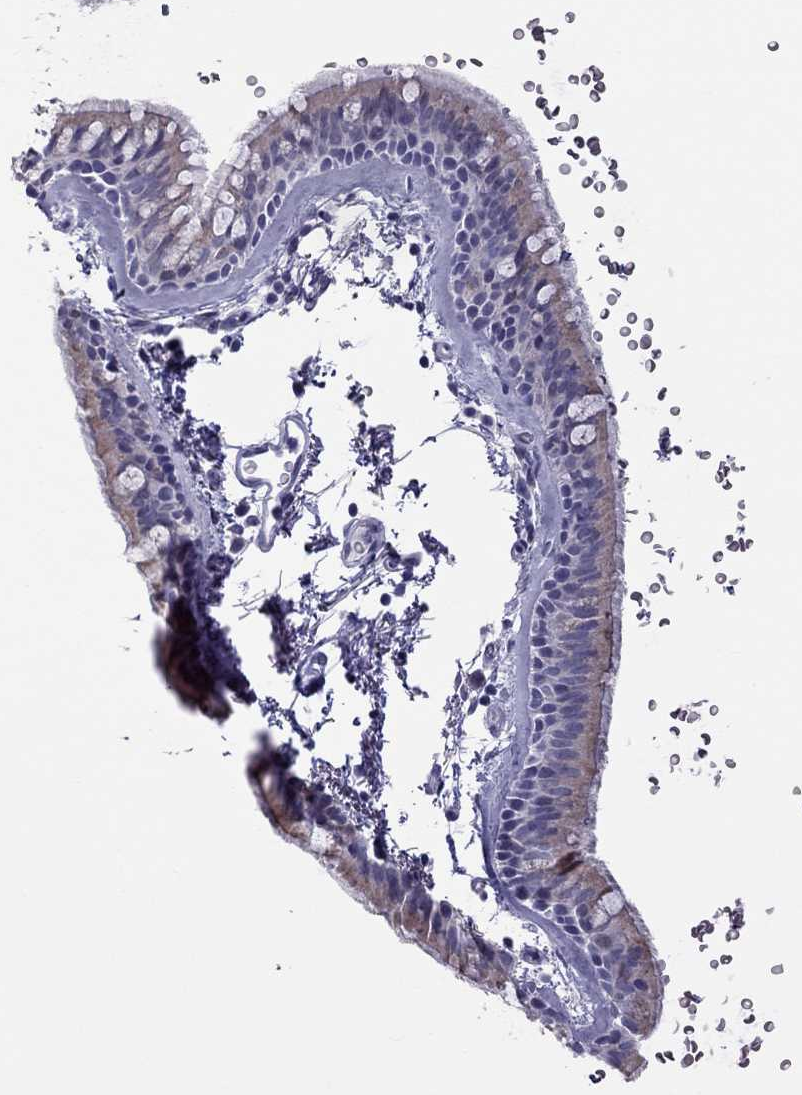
{"staining": {"intensity": "weak", "quantity": "<25%", "location": "cytoplasmic/membranous"}, "tissue": "bronchus", "cell_type": "Respiratory epithelial cells", "image_type": "normal", "snomed": [{"axis": "morphology", "description": "Normal tissue, NOS"}, {"axis": "topography", "description": "Lymph node"}, {"axis": "topography", "description": "Bronchus"}], "caption": "Immunohistochemistry (IHC) micrograph of normal bronchus: bronchus stained with DAB (3,3'-diaminobenzidine) shows no significant protein staining in respiratory epithelial cells. (Stains: DAB (3,3'-diaminobenzidine) IHC with hematoxylin counter stain, Microscopy: brightfield microscopy at high magnification).", "gene": "TEX14", "patient": {"sex": "female", "age": 70}}